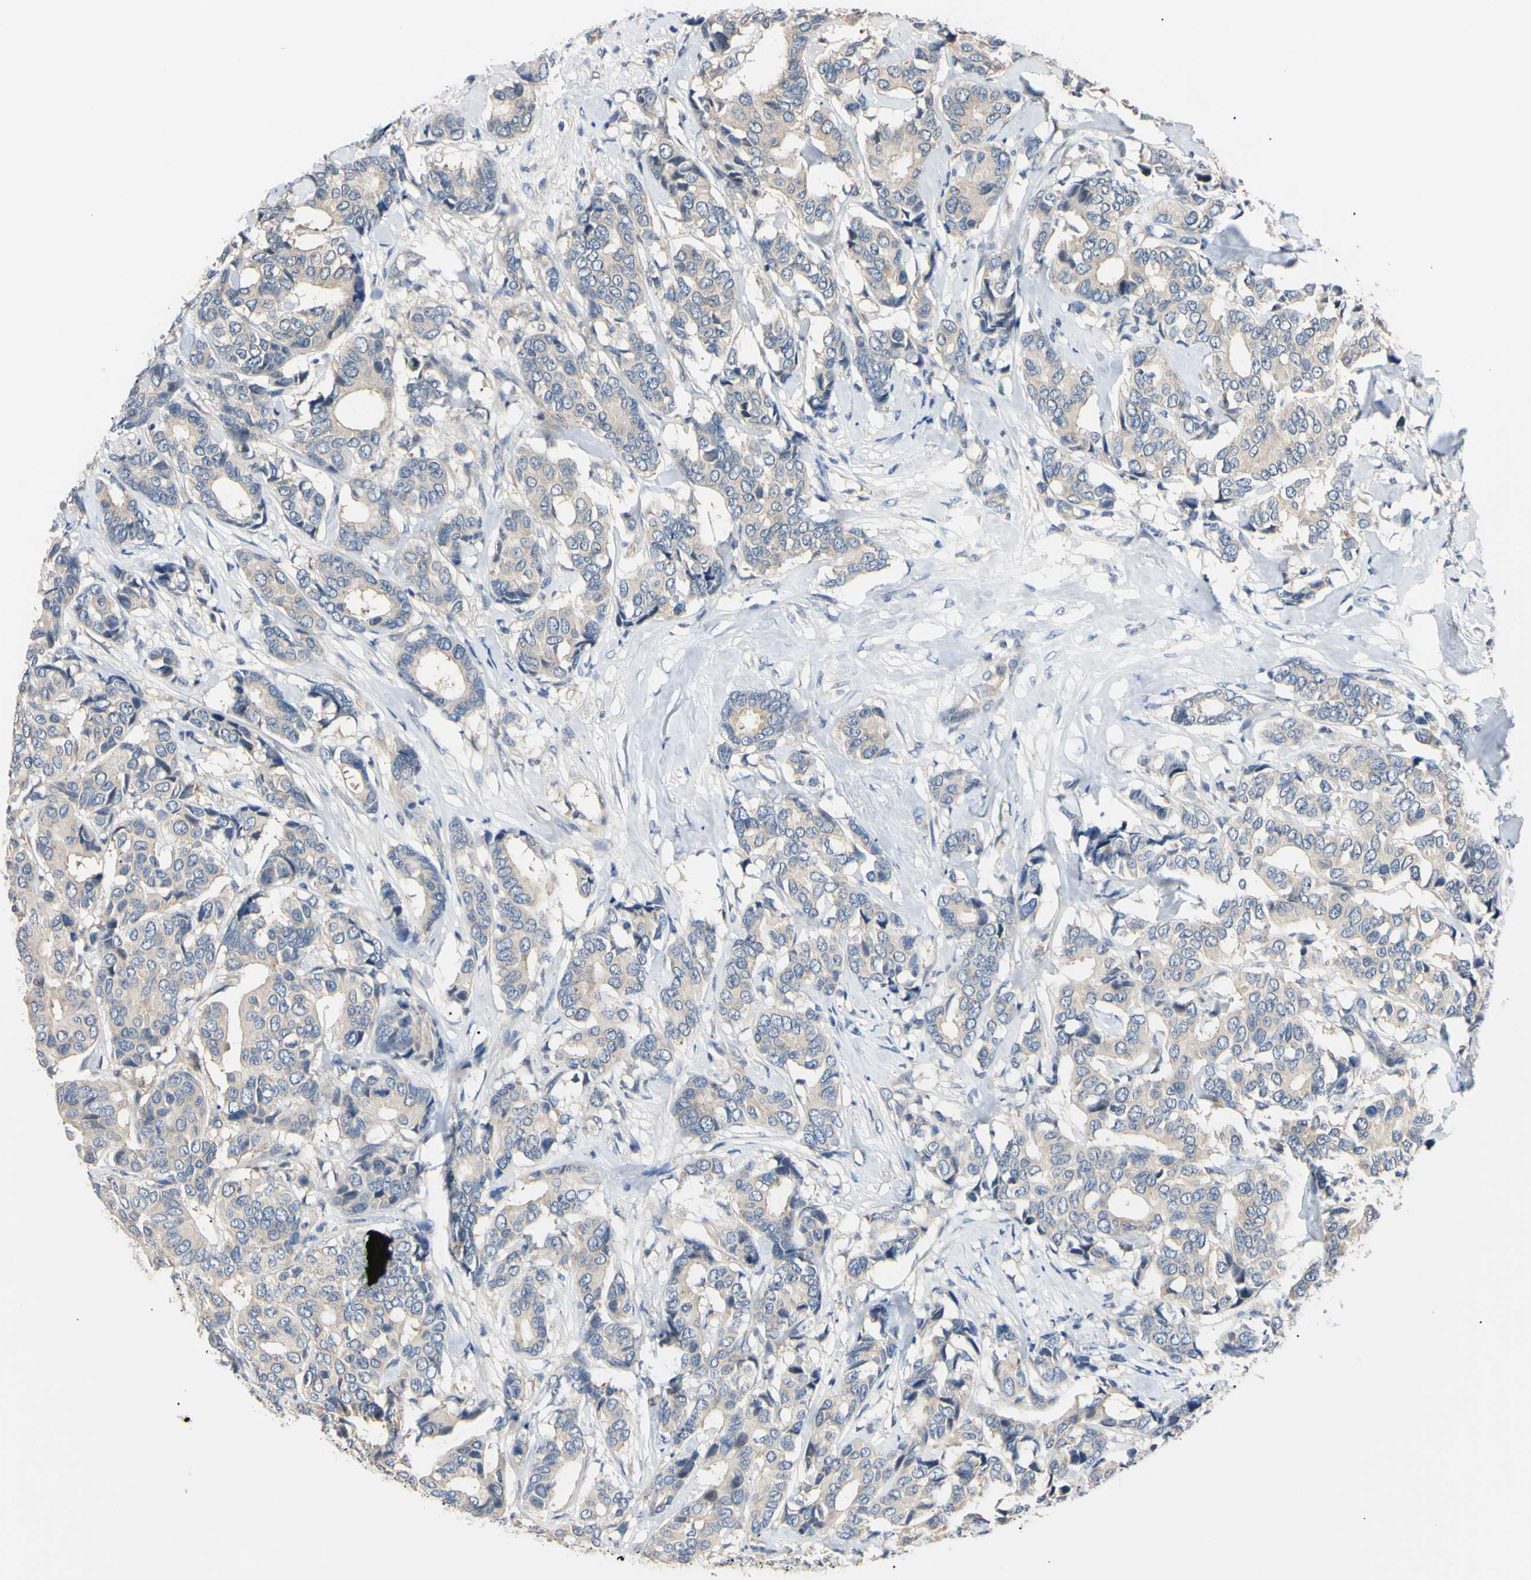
{"staining": {"intensity": "weak", "quantity": "25%-75%", "location": "cytoplasmic/membranous"}, "tissue": "breast cancer", "cell_type": "Tumor cells", "image_type": "cancer", "snomed": [{"axis": "morphology", "description": "Duct carcinoma"}, {"axis": "topography", "description": "Breast"}], "caption": "Weak cytoplasmic/membranous positivity is seen in about 25%-75% of tumor cells in breast cancer.", "gene": "RARS1", "patient": {"sex": "female", "age": 87}}